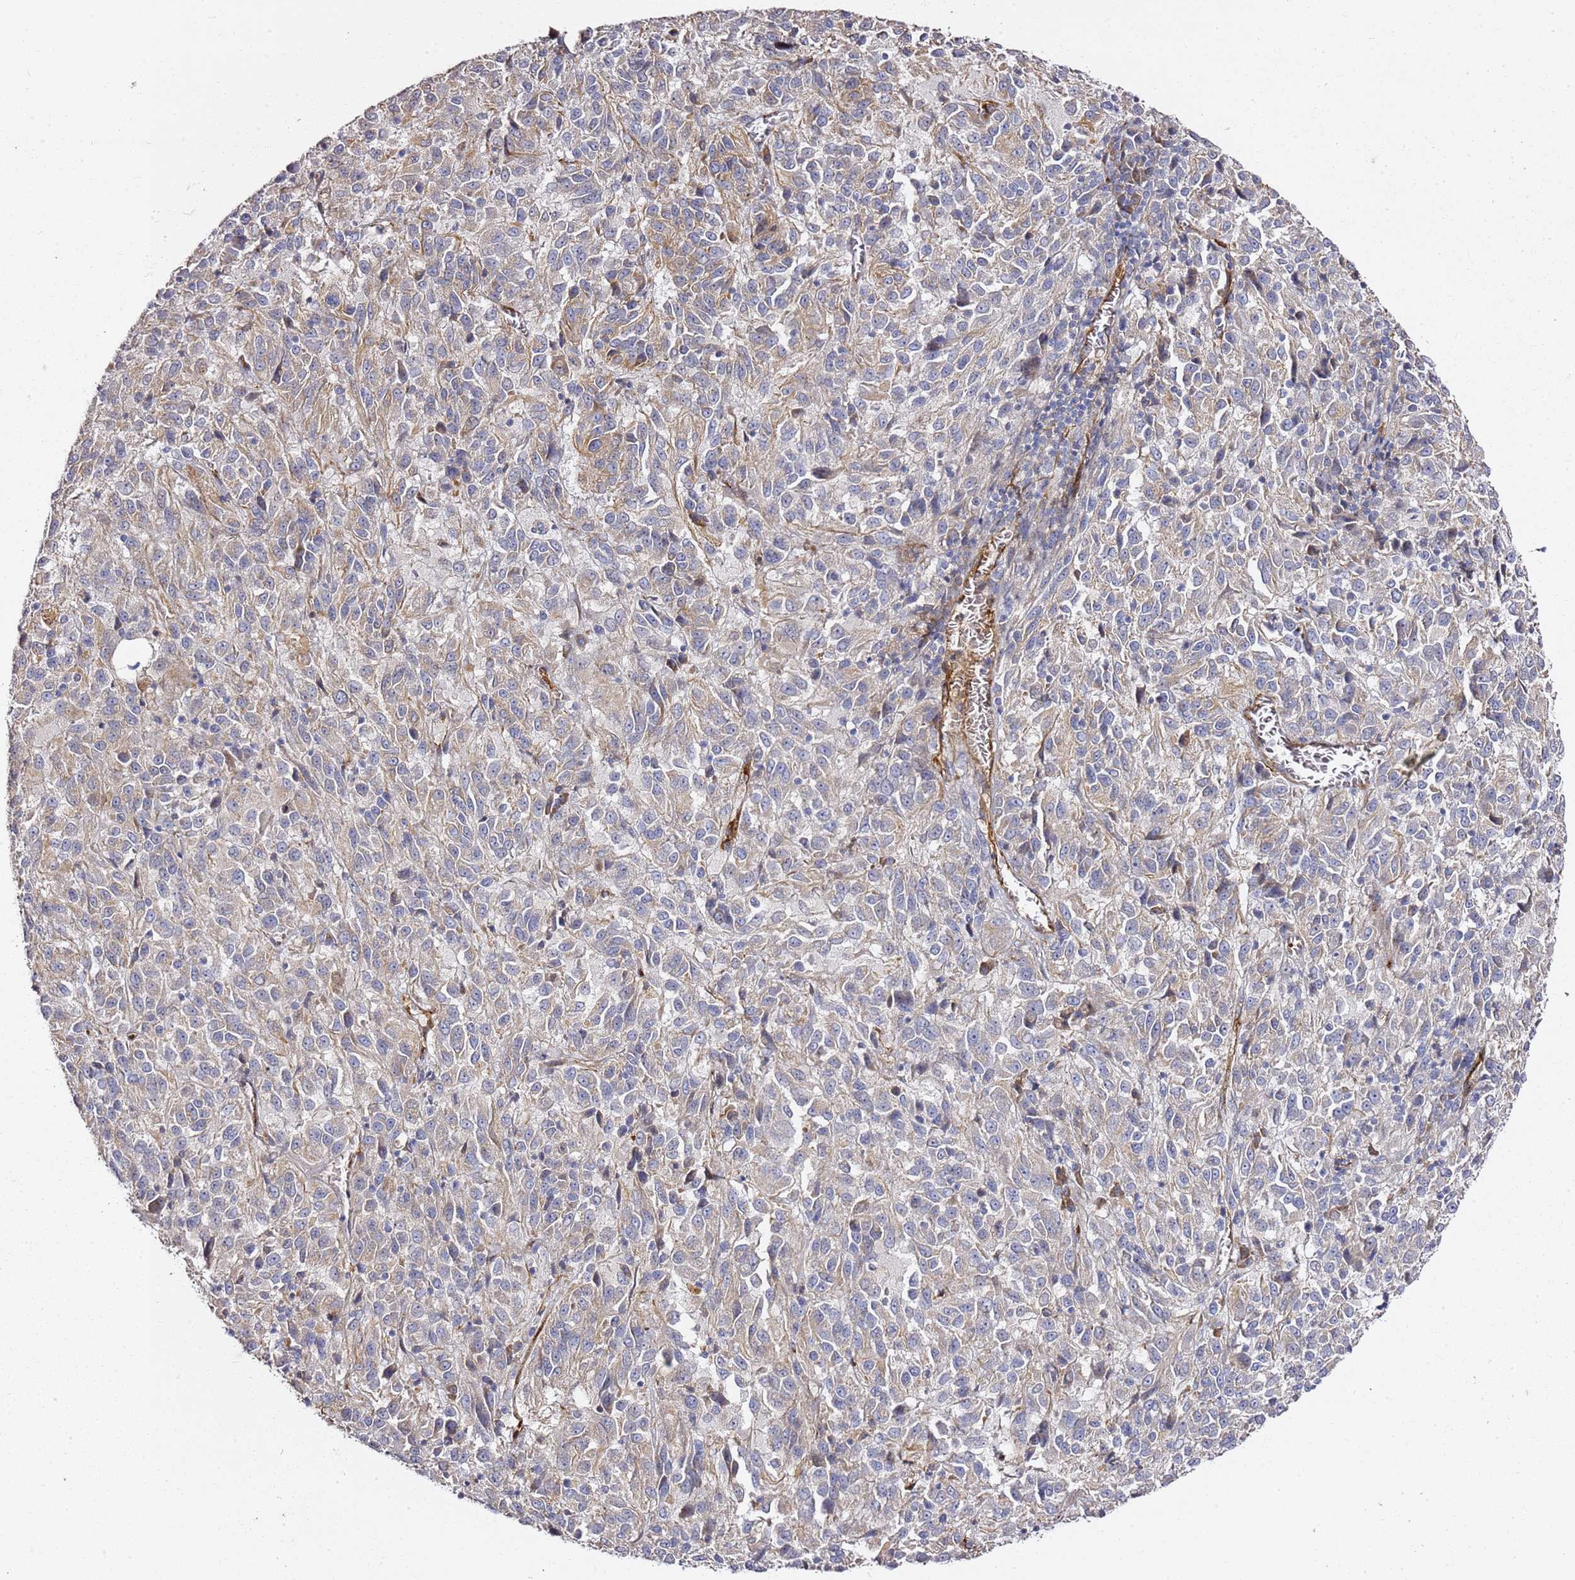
{"staining": {"intensity": "weak", "quantity": "<25%", "location": "cytoplasmic/membranous"}, "tissue": "melanoma", "cell_type": "Tumor cells", "image_type": "cancer", "snomed": [{"axis": "morphology", "description": "Malignant melanoma, Metastatic site"}, {"axis": "topography", "description": "Lung"}], "caption": "Immunohistochemistry photomicrograph of human malignant melanoma (metastatic site) stained for a protein (brown), which reveals no expression in tumor cells.", "gene": "EPS8L1", "patient": {"sex": "male", "age": 64}}